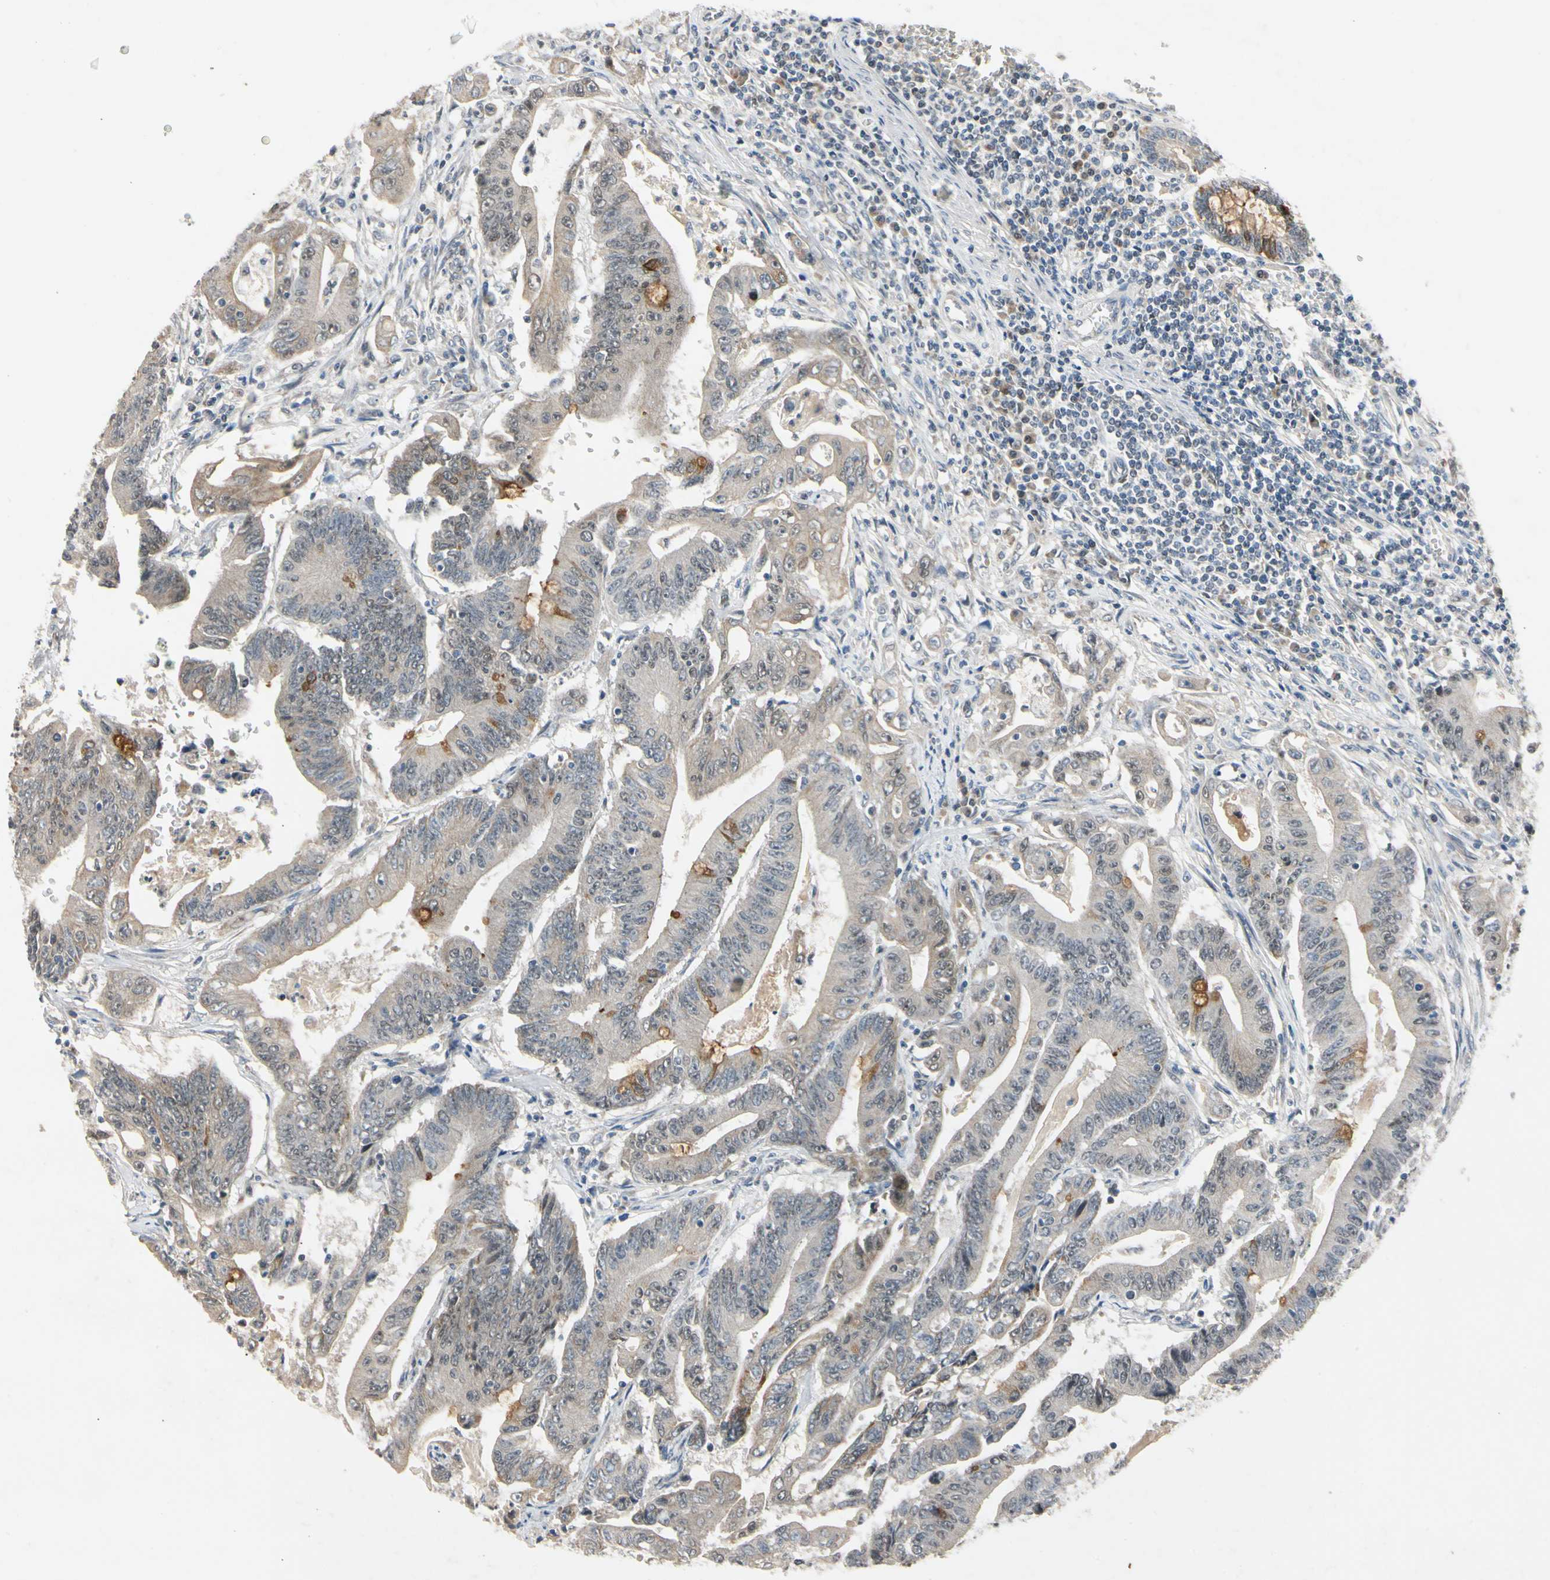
{"staining": {"intensity": "moderate", "quantity": "<25%", "location": "cytoplasmic/membranous"}, "tissue": "colorectal cancer", "cell_type": "Tumor cells", "image_type": "cancer", "snomed": [{"axis": "morphology", "description": "Adenocarcinoma, NOS"}, {"axis": "topography", "description": "Colon"}], "caption": "Colorectal cancer was stained to show a protein in brown. There is low levels of moderate cytoplasmic/membranous positivity in approximately <25% of tumor cells. The protein of interest is shown in brown color, while the nuclei are stained blue.", "gene": "RIOX2", "patient": {"sex": "male", "age": 45}}